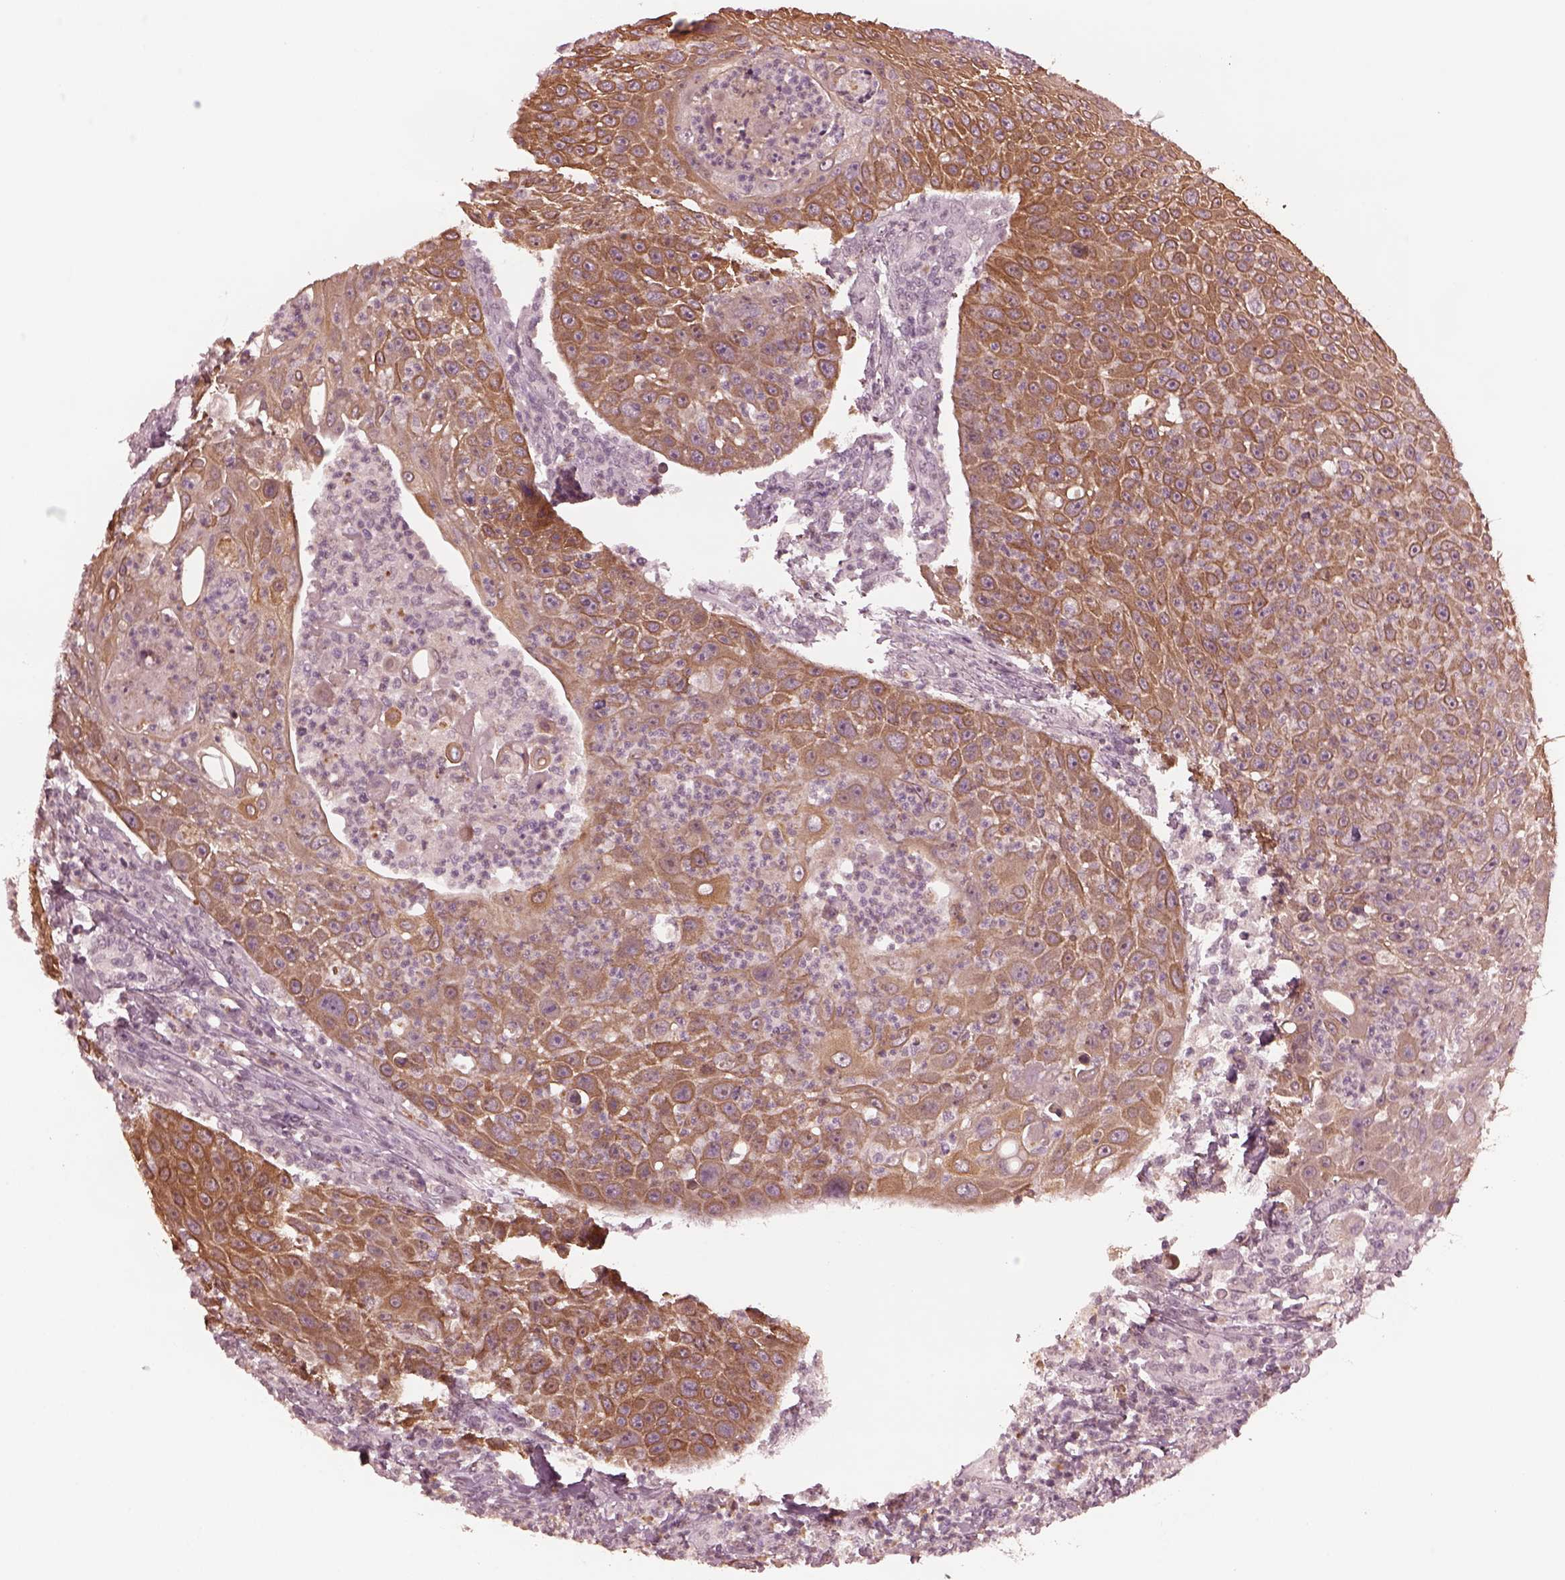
{"staining": {"intensity": "strong", "quantity": ">75%", "location": "cytoplasmic/membranous"}, "tissue": "head and neck cancer", "cell_type": "Tumor cells", "image_type": "cancer", "snomed": [{"axis": "morphology", "description": "Squamous cell carcinoma, NOS"}, {"axis": "topography", "description": "Head-Neck"}], "caption": "The immunohistochemical stain highlights strong cytoplasmic/membranous expression in tumor cells of head and neck squamous cell carcinoma tissue. (Brightfield microscopy of DAB IHC at high magnification).", "gene": "KRT79", "patient": {"sex": "male", "age": 69}}